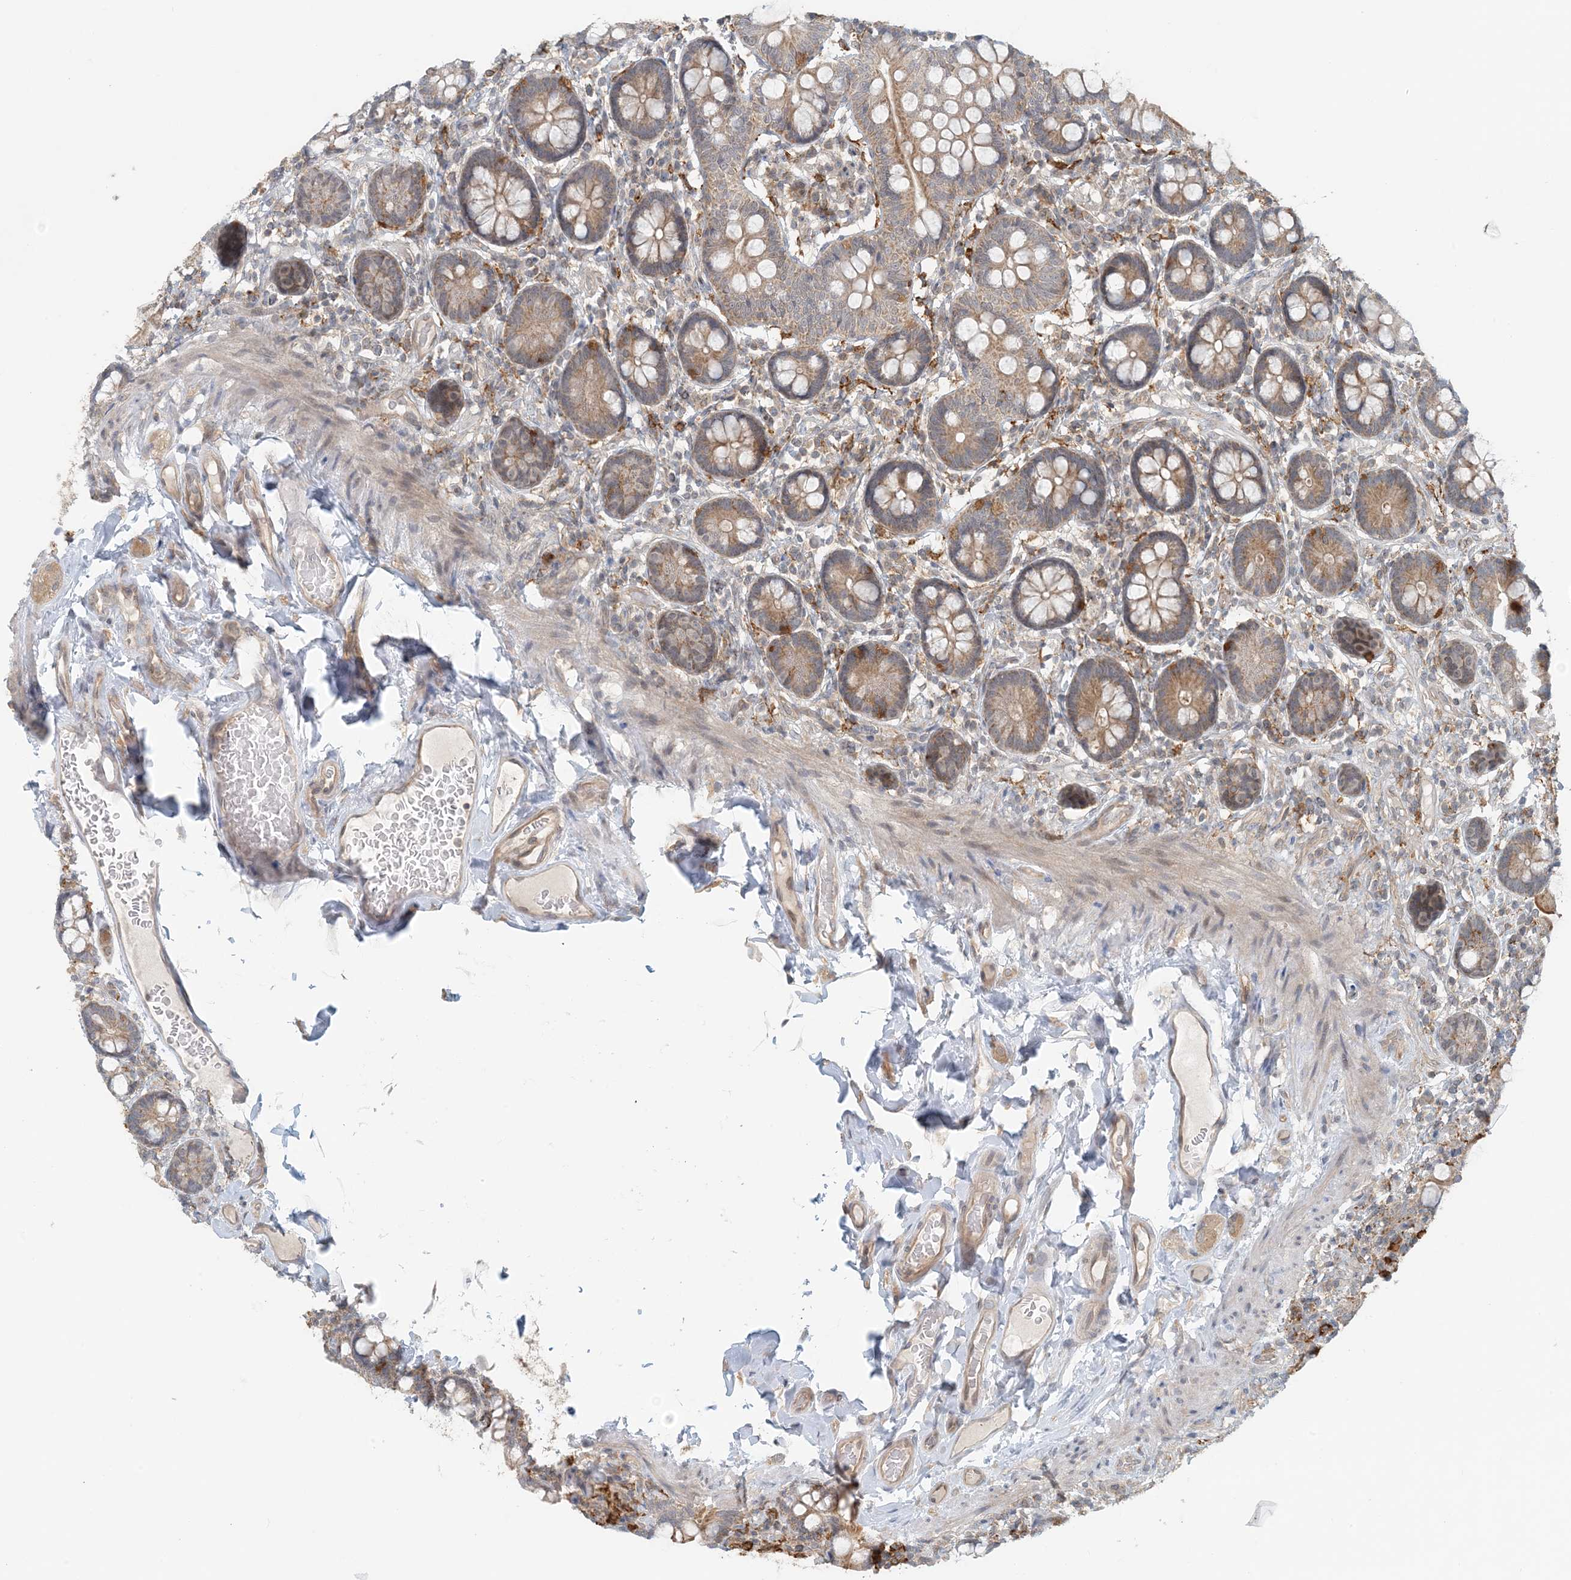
{"staining": {"intensity": "moderate", "quantity": ">75%", "location": "cytoplasmic/membranous"}, "tissue": "small intestine", "cell_type": "Glandular cells", "image_type": "normal", "snomed": [{"axis": "morphology", "description": "Normal tissue, NOS"}, {"axis": "topography", "description": "Small intestine"}], "caption": "Glandular cells display medium levels of moderate cytoplasmic/membranous positivity in approximately >75% of cells in unremarkable small intestine.", "gene": "OBI1", "patient": {"sex": "female", "age": 64}}